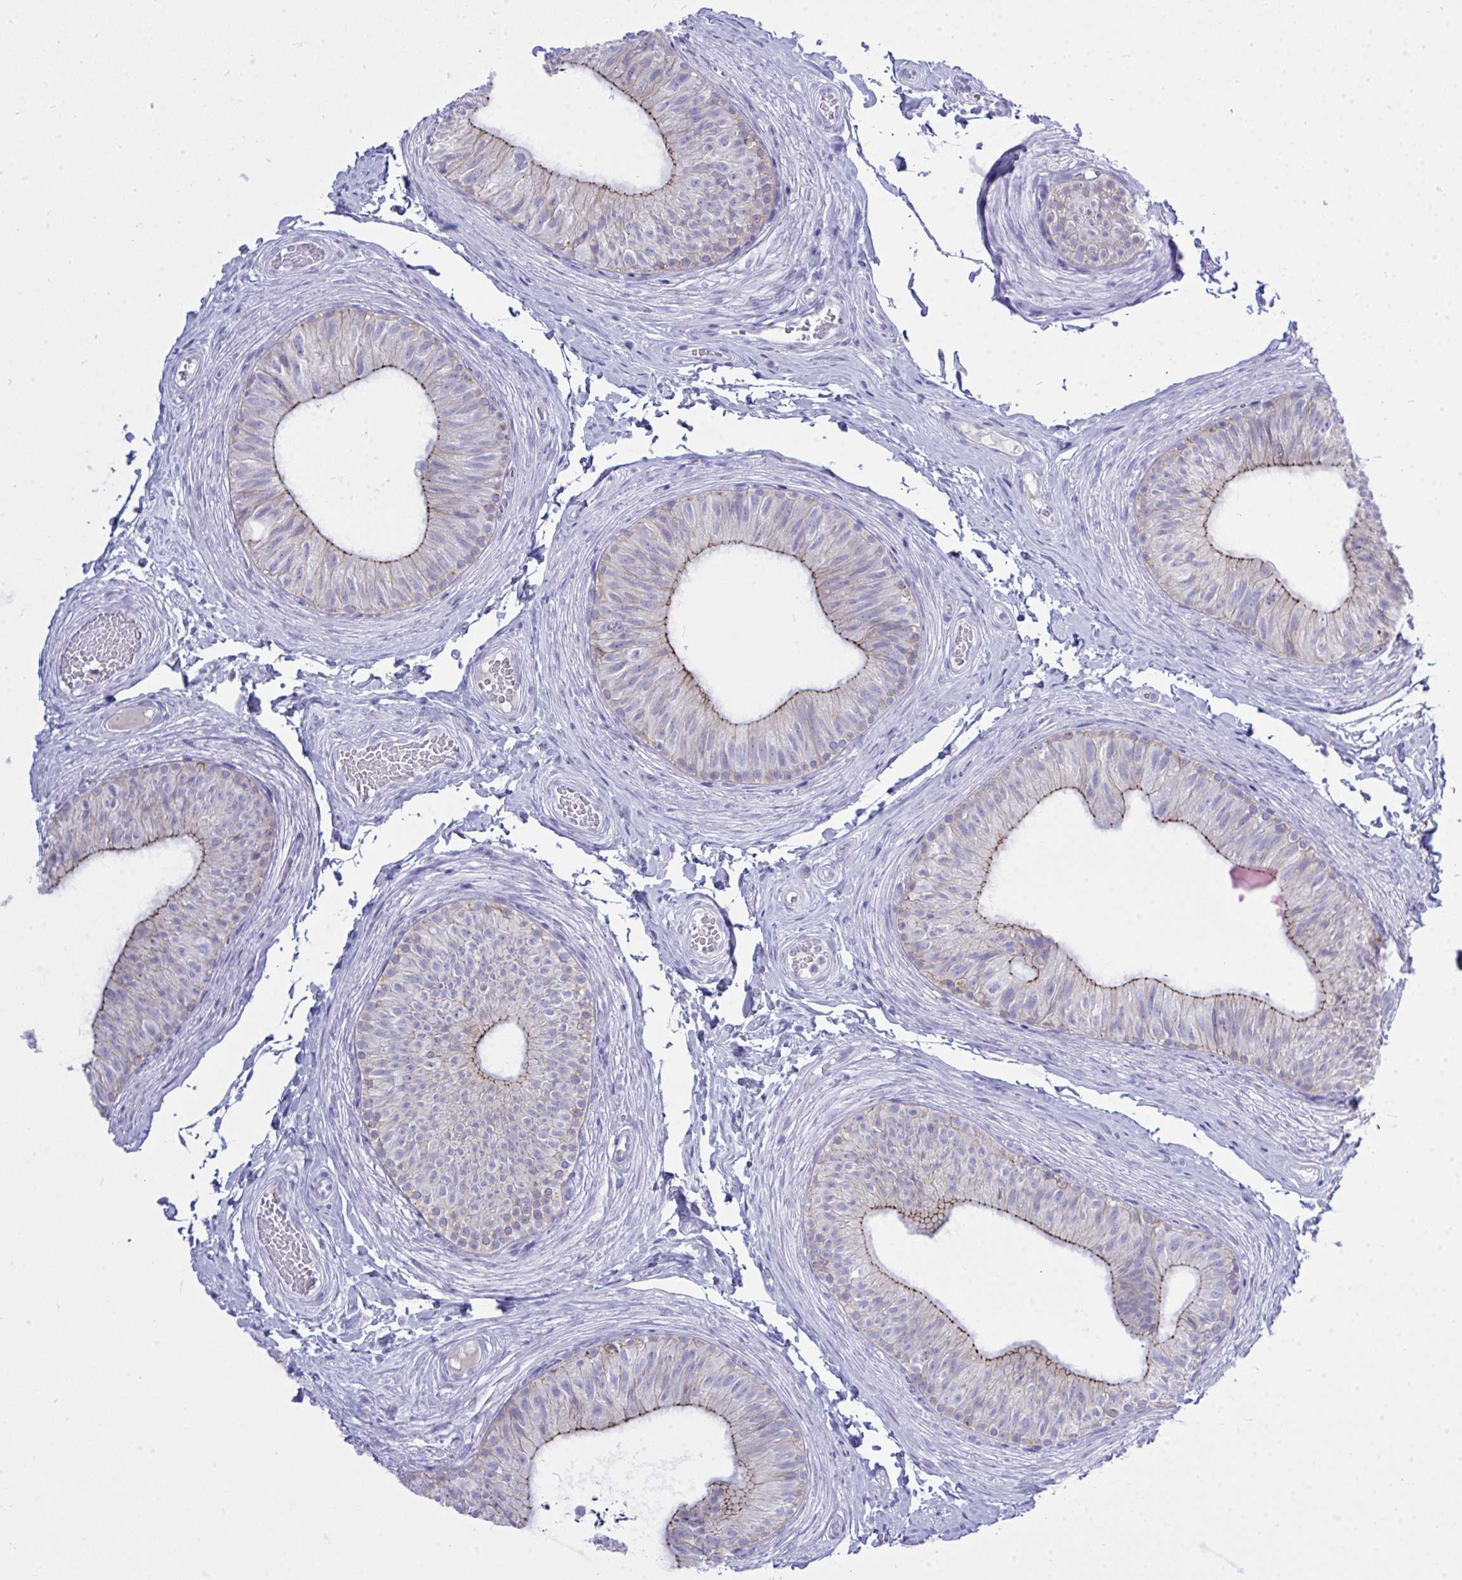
{"staining": {"intensity": "moderate", "quantity": "<25%", "location": "cytoplasmic/membranous"}, "tissue": "epididymis", "cell_type": "Glandular cells", "image_type": "normal", "snomed": [{"axis": "morphology", "description": "Normal tissue, NOS"}, {"axis": "topography", "description": "Epididymis, spermatic cord, NOS"}, {"axis": "topography", "description": "Epididymis"}, {"axis": "topography", "description": "Peripheral nerve tissue"}], "caption": "Immunohistochemistry image of benign epididymis: human epididymis stained using immunohistochemistry (IHC) exhibits low levels of moderate protein expression localized specifically in the cytoplasmic/membranous of glandular cells, appearing as a cytoplasmic/membranous brown color.", "gene": "GLB1L2", "patient": {"sex": "male", "age": 29}}